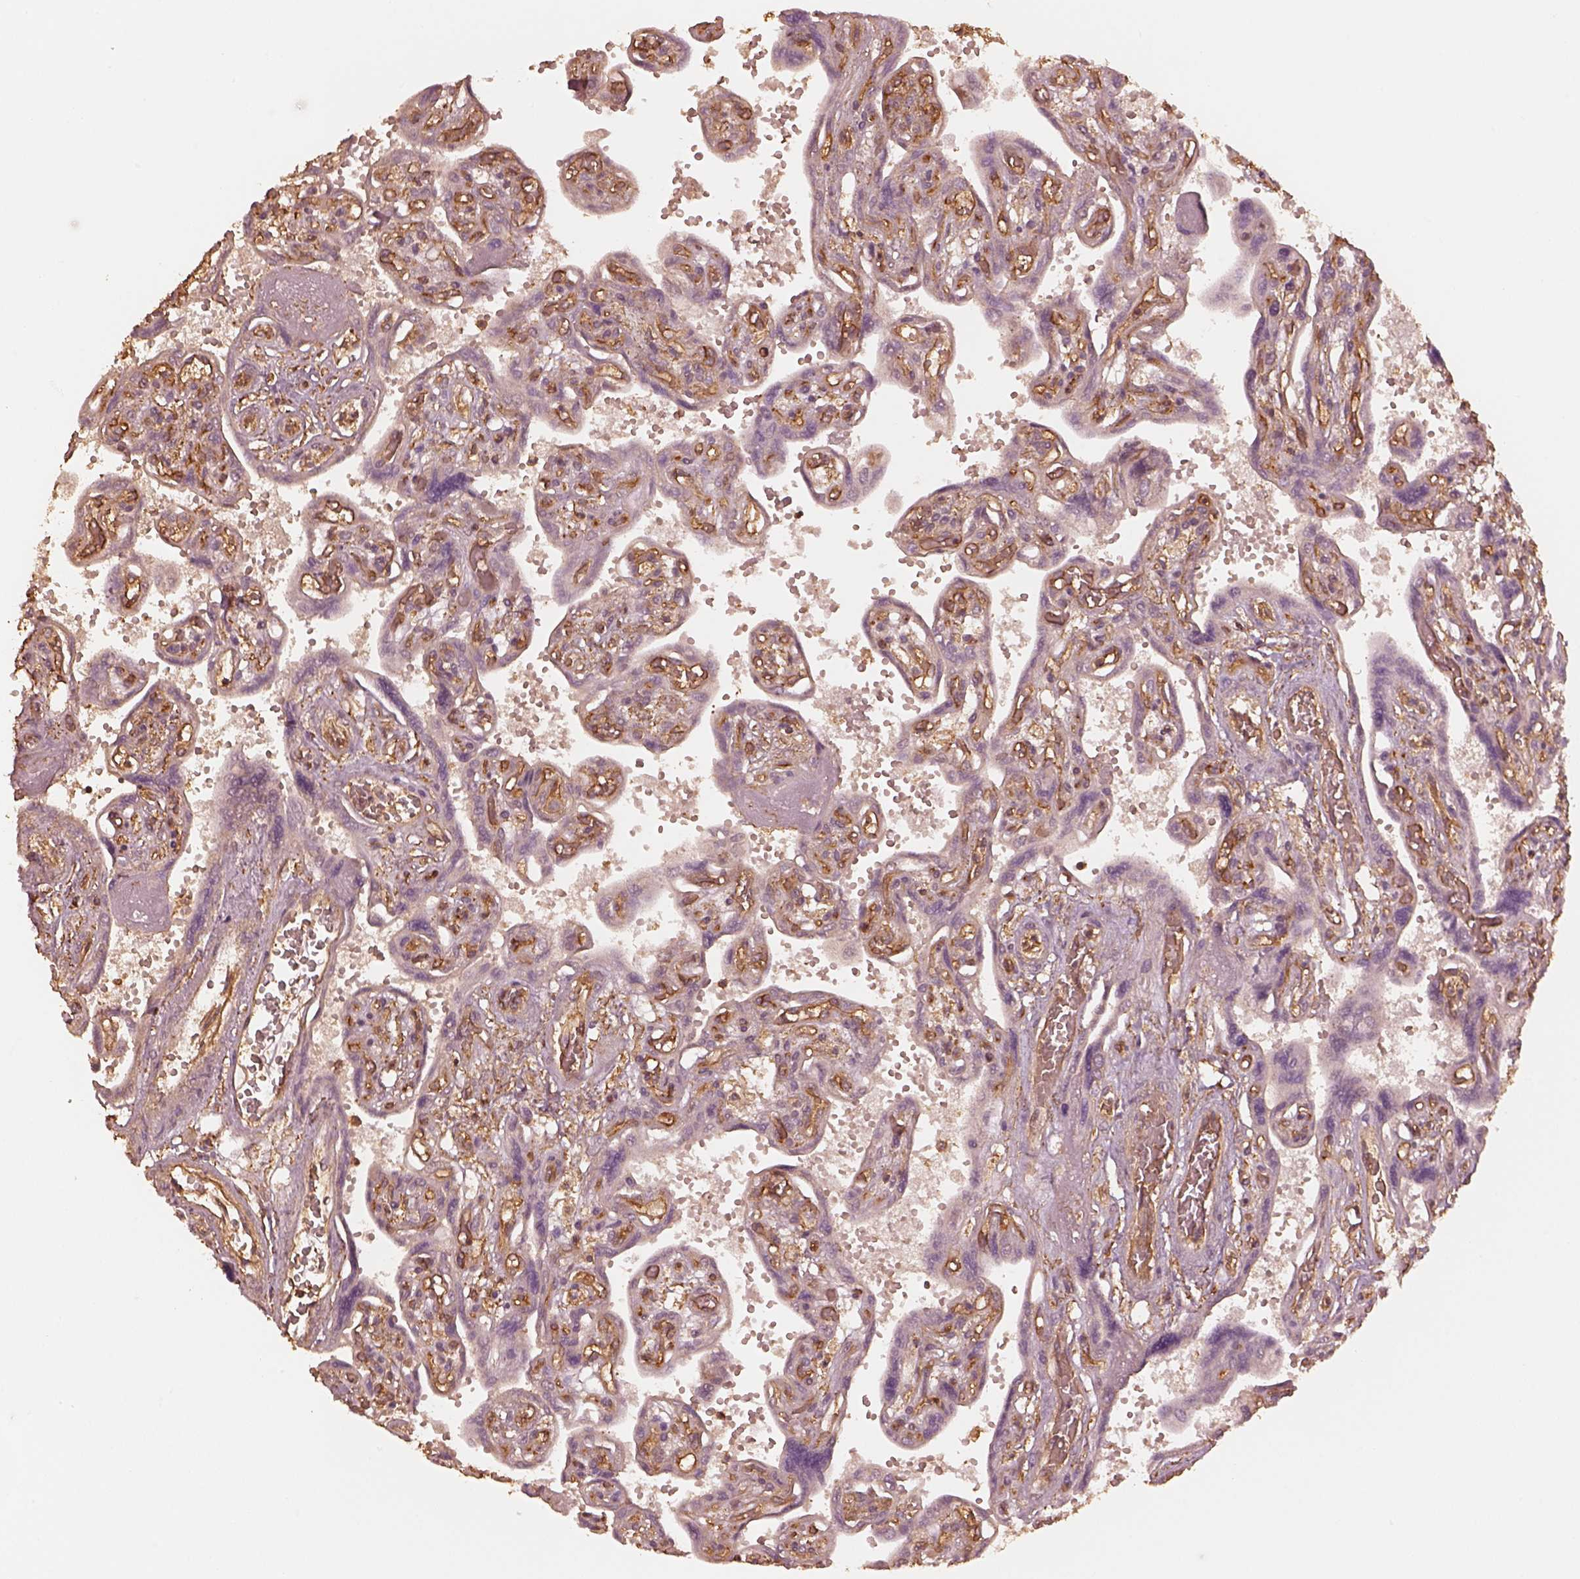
{"staining": {"intensity": "moderate", "quantity": ">75%", "location": "cytoplasmic/membranous"}, "tissue": "placenta", "cell_type": "Decidual cells", "image_type": "normal", "snomed": [{"axis": "morphology", "description": "Normal tissue, NOS"}, {"axis": "topography", "description": "Placenta"}], "caption": "Immunohistochemistry (DAB (3,3'-diaminobenzidine)) staining of normal human placenta reveals moderate cytoplasmic/membranous protein expression in about >75% of decidual cells.", "gene": "WDR7", "patient": {"sex": "female", "age": 32}}